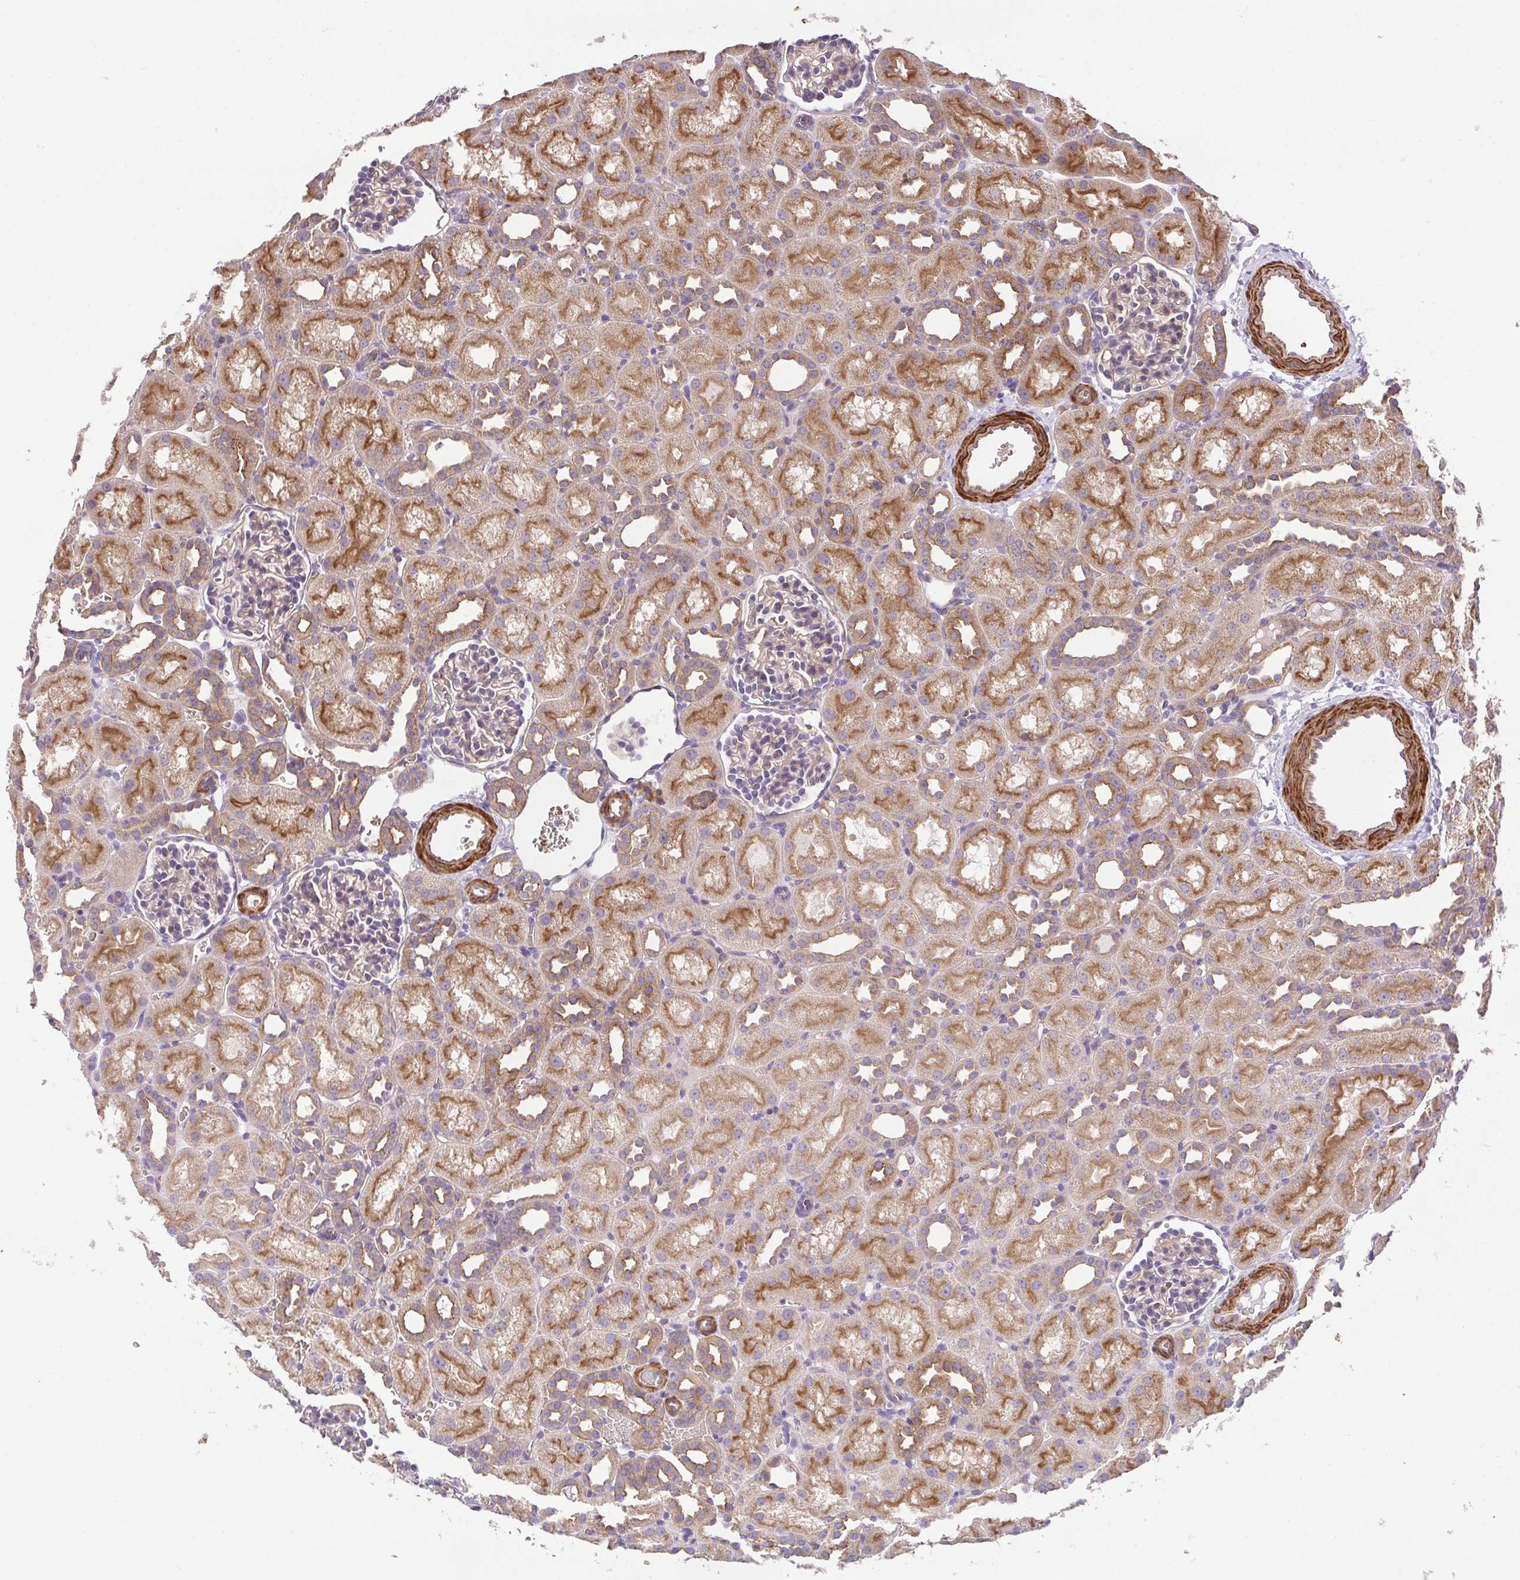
{"staining": {"intensity": "weak", "quantity": "25%-75%", "location": "cytoplasmic/membranous"}, "tissue": "kidney", "cell_type": "Cells in glomeruli", "image_type": "normal", "snomed": [{"axis": "morphology", "description": "Normal tissue, NOS"}, {"axis": "topography", "description": "Kidney"}], "caption": "Immunohistochemical staining of unremarkable kidney shows 25%-75% levels of weak cytoplasmic/membranous protein positivity in approximately 25%-75% of cells in glomeruli.", "gene": "IDE", "patient": {"sex": "male", "age": 1}}